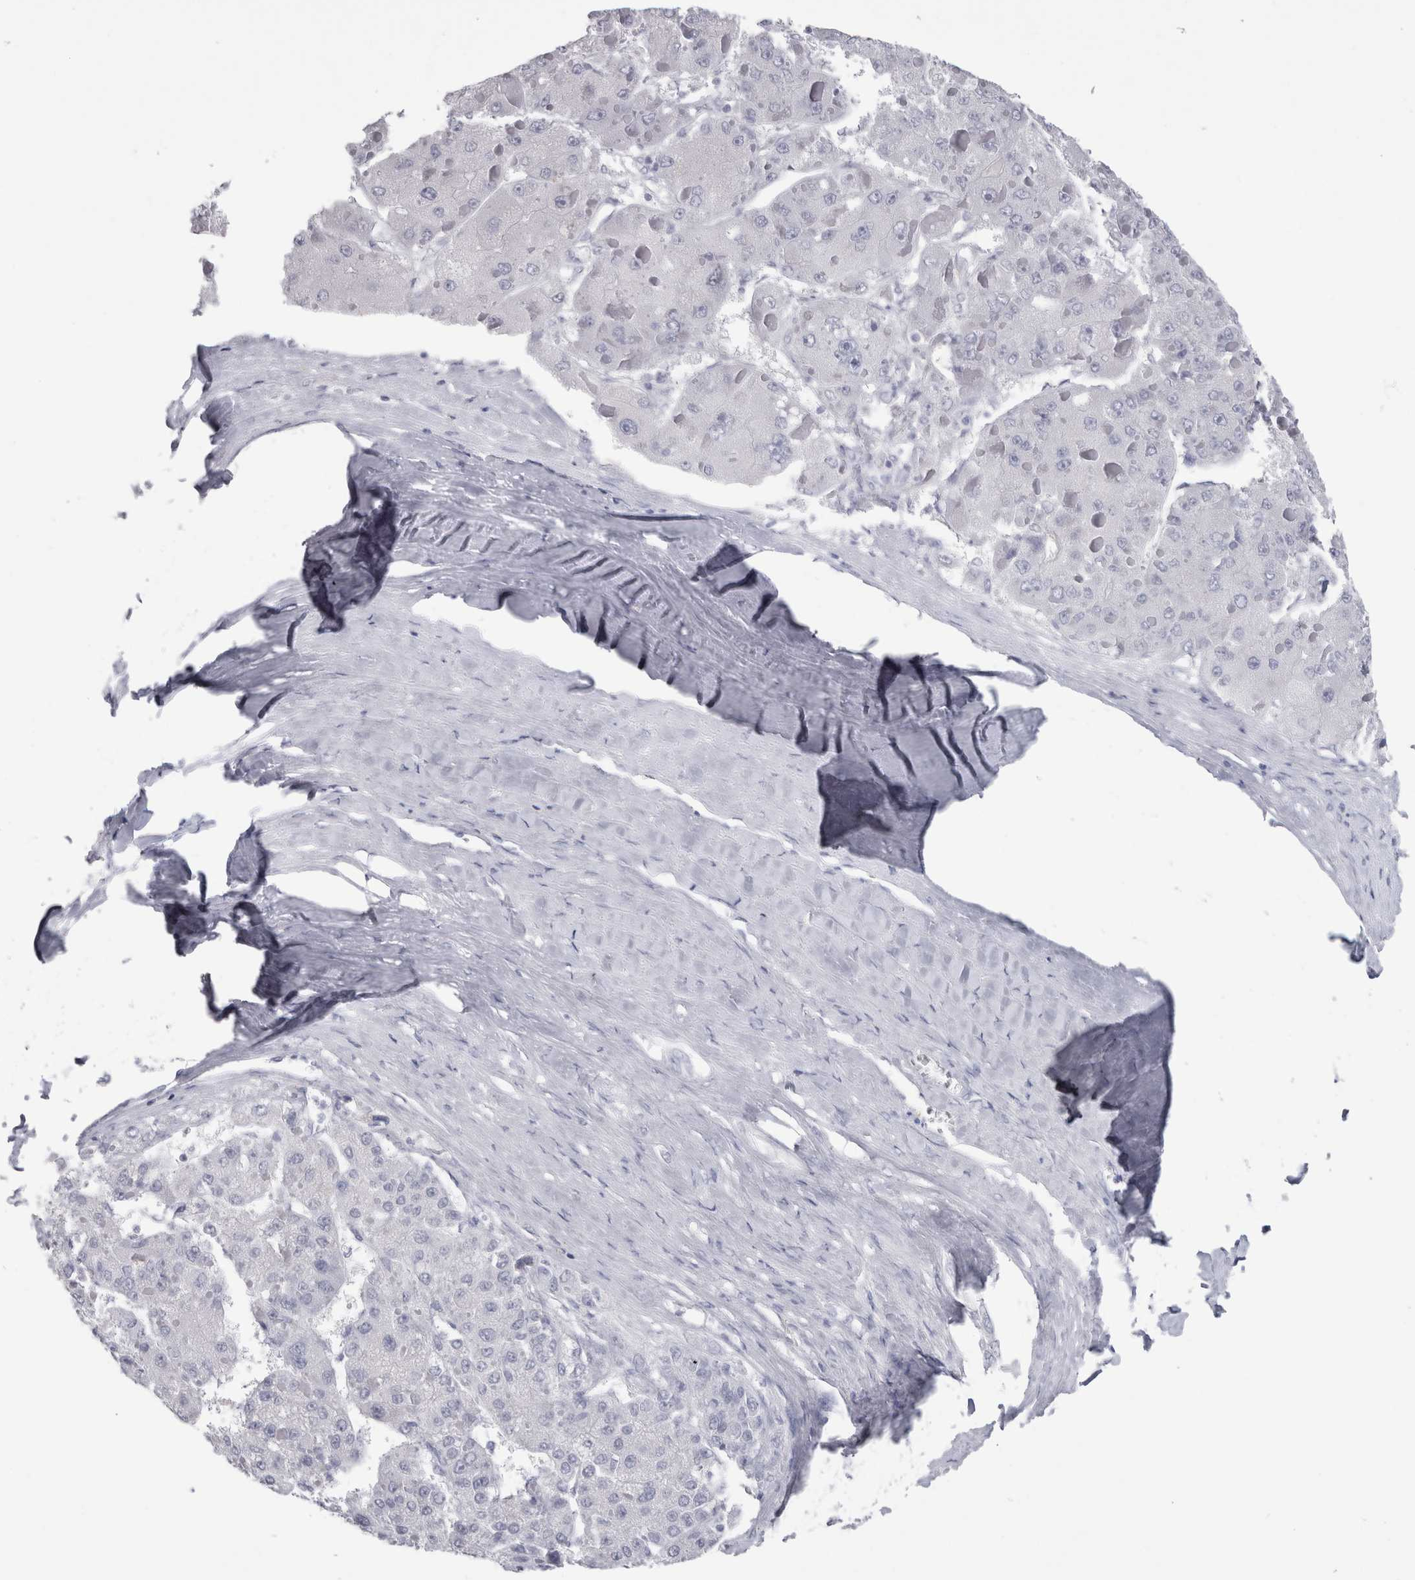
{"staining": {"intensity": "negative", "quantity": "none", "location": "none"}, "tissue": "liver cancer", "cell_type": "Tumor cells", "image_type": "cancer", "snomed": [{"axis": "morphology", "description": "Carcinoma, Hepatocellular, NOS"}, {"axis": "topography", "description": "Liver"}], "caption": "Immunohistochemistry histopathology image of neoplastic tissue: human liver cancer stained with DAB (3,3'-diaminobenzidine) shows no significant protein expression in tumor cells.", "gene": "PTH", "patient": {"sex": "female", "age": 73}}